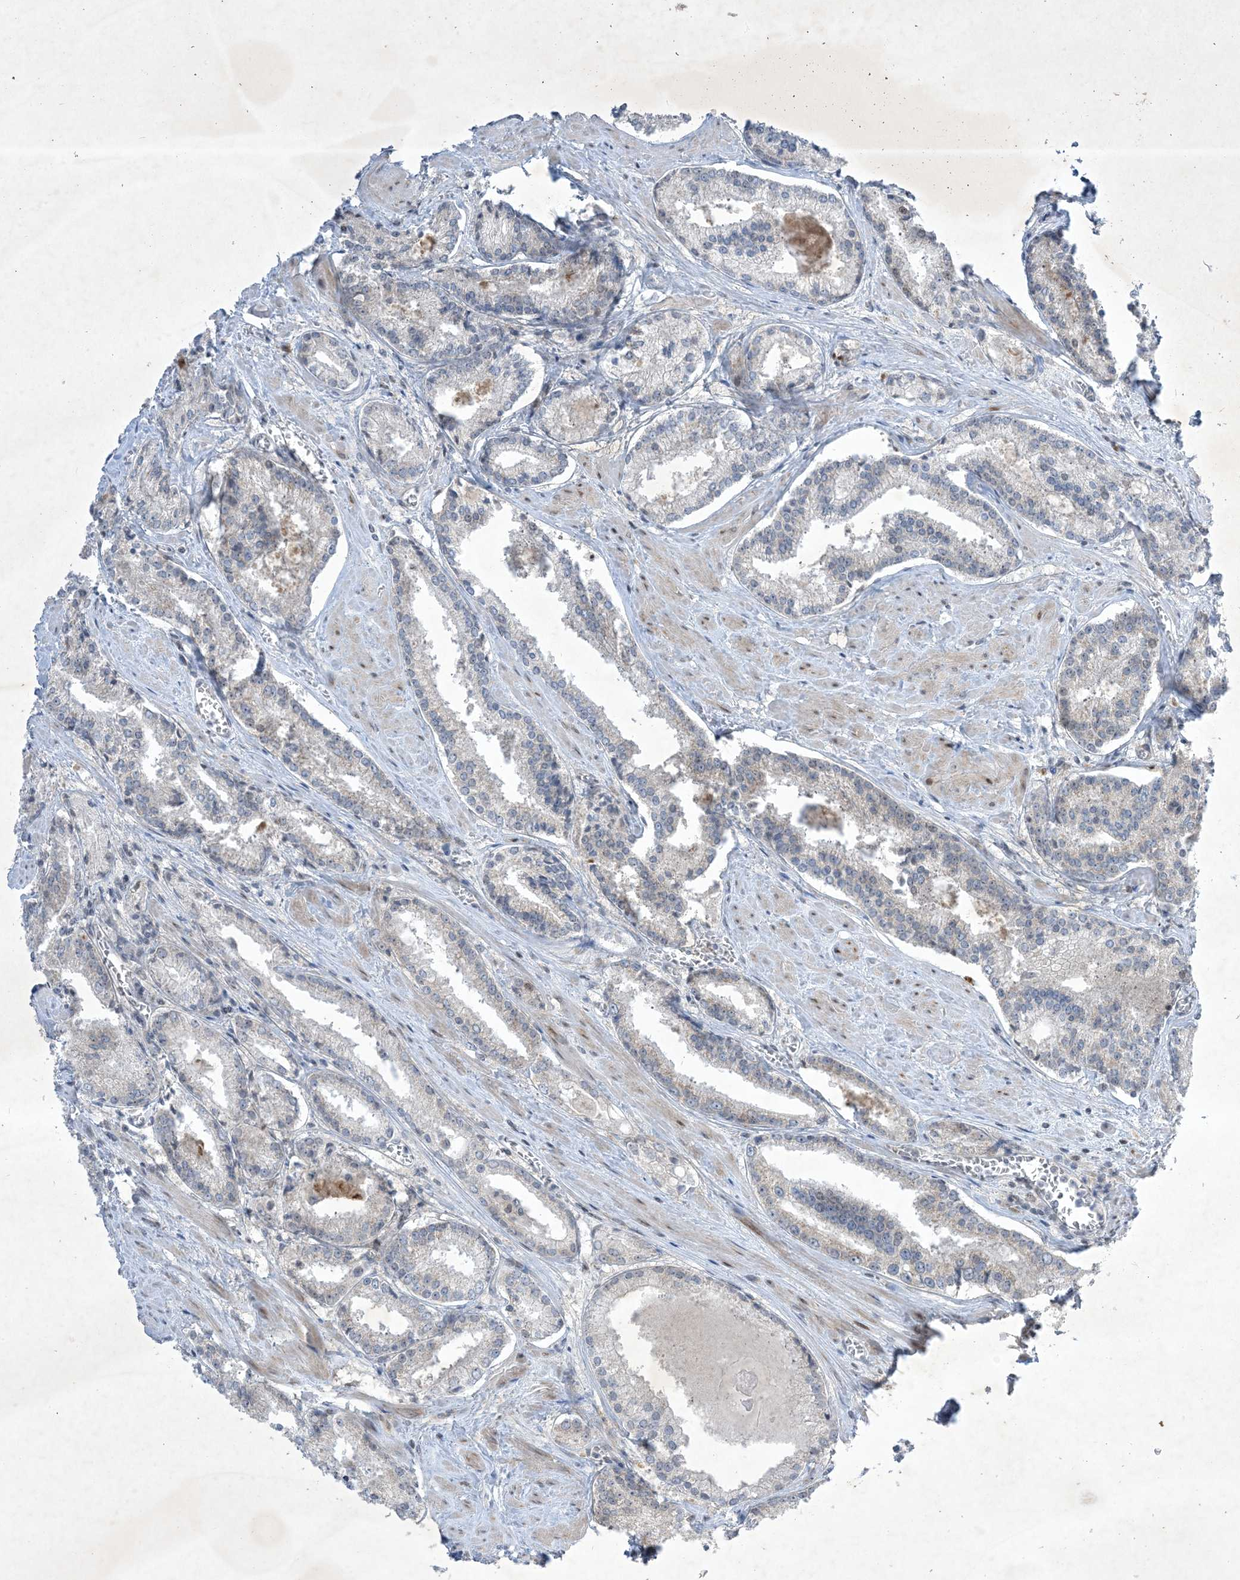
{"staining": {"intensity": "weak", "quantity": "<25%", "location": "cytoplasmic/membranous"}, "tissue": "prostate cancer", "cell_type": "Tumor cells", "image_type": "cancer", "snomed": [{"axis": "morphology", "description": "Adenocarcinoma, Low grade"}, {"axis": "topography", "description": "Prostate"}], "caption": "Tumor cells are negative for protein expression in human prostate adenocarcinoma (low-grade).", "gene": "SOGA3", "patient": {"sex": "male", "age": 54}}